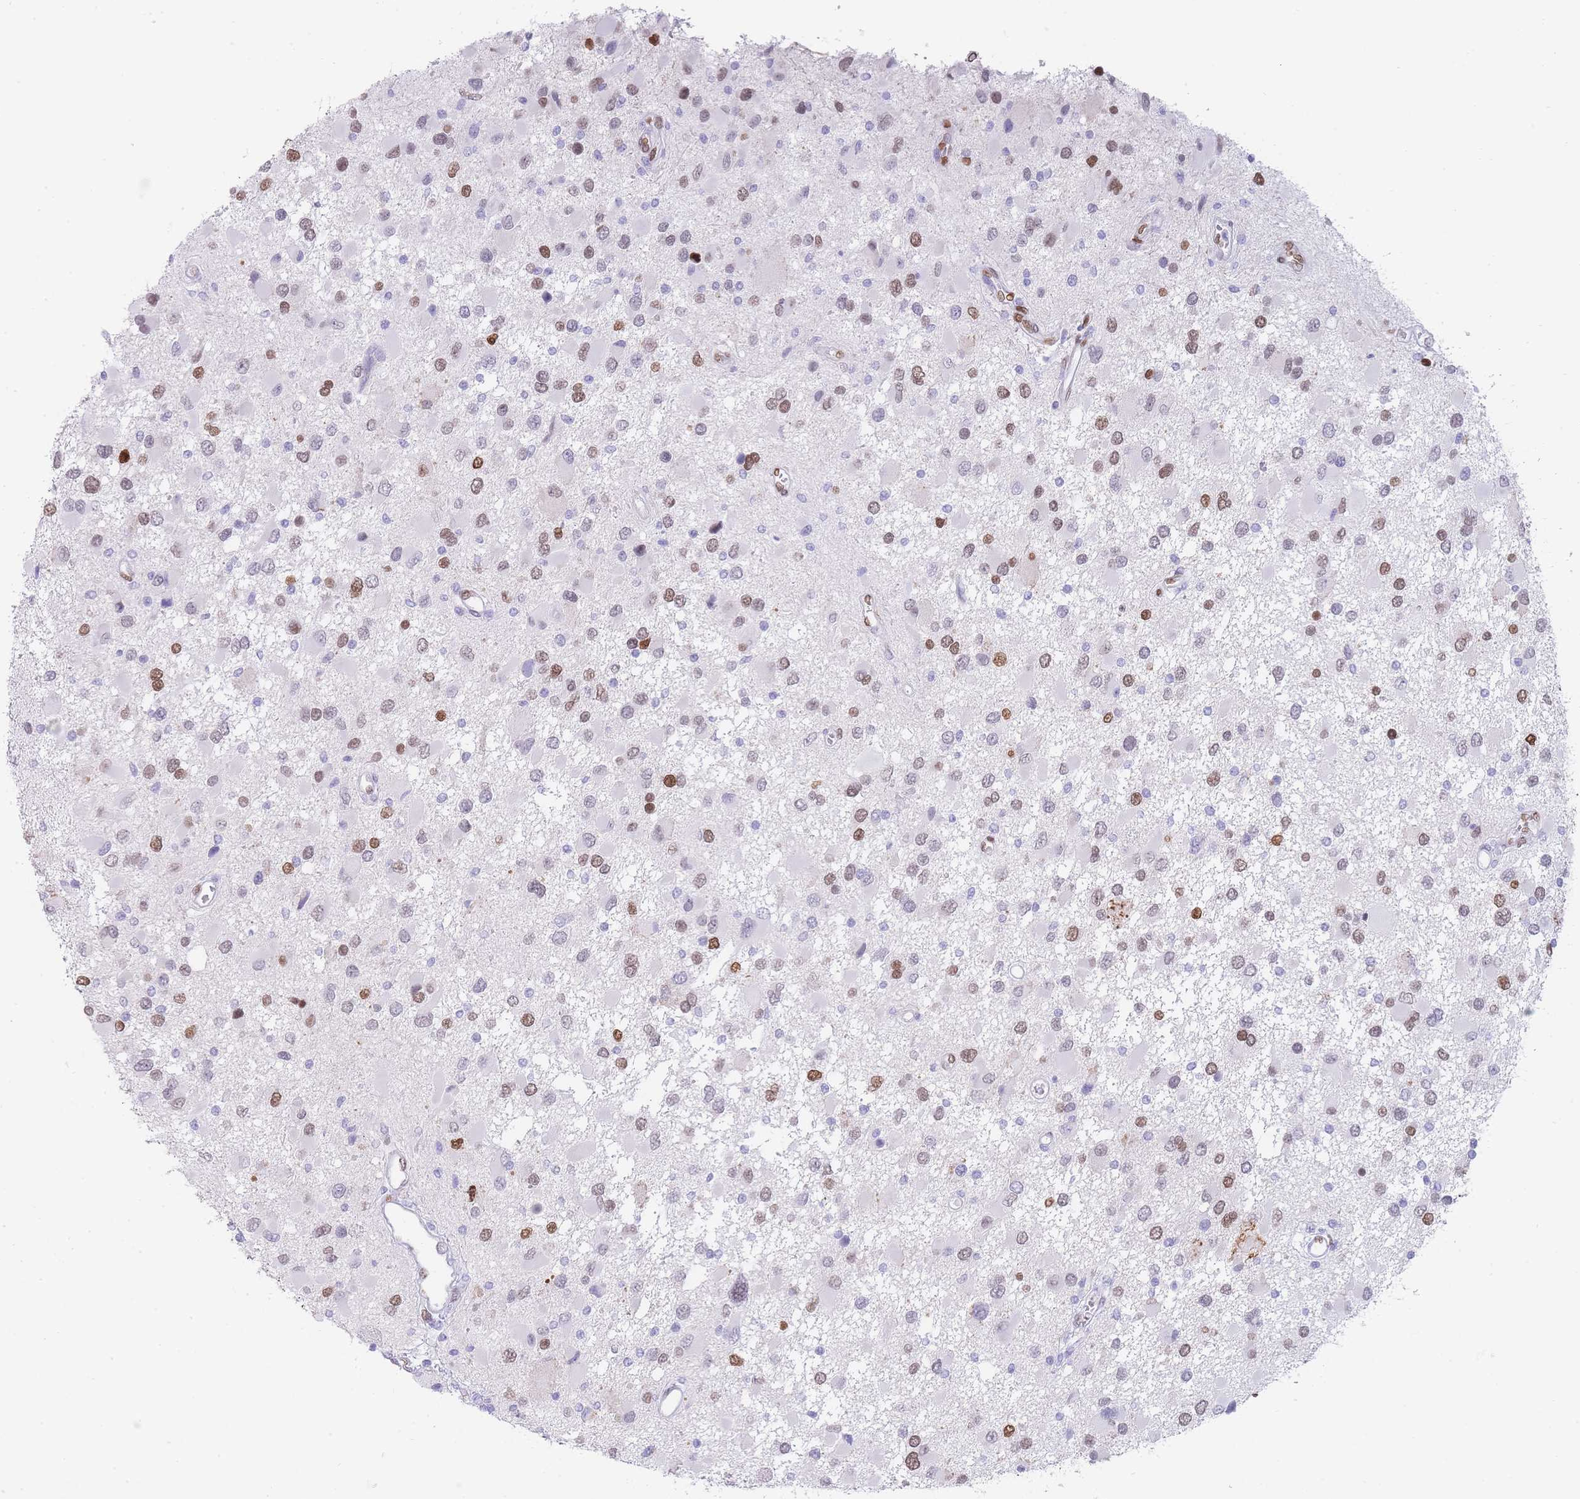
{"staining": {"intensity": "moderate", "quantity": "<25%", "location": "nuclear"}, "tissue": "glioma", "cell_type": "Tumor cells", "image_type": "cancer", "snomed": [{"axis": "morphology", "description": "Glioma, malignant, High grade"}, {"axis": "topography", "description": "Brain"}], "caption": "A photomicrograph showing moderate nuclear staining in approximately <25% of tumor cells in high-grade glioma (malignant), as visualized by brown immunohistochemical staining.", "gene": "PSMB5", "patient": {"sex": "male", "age": 53}}